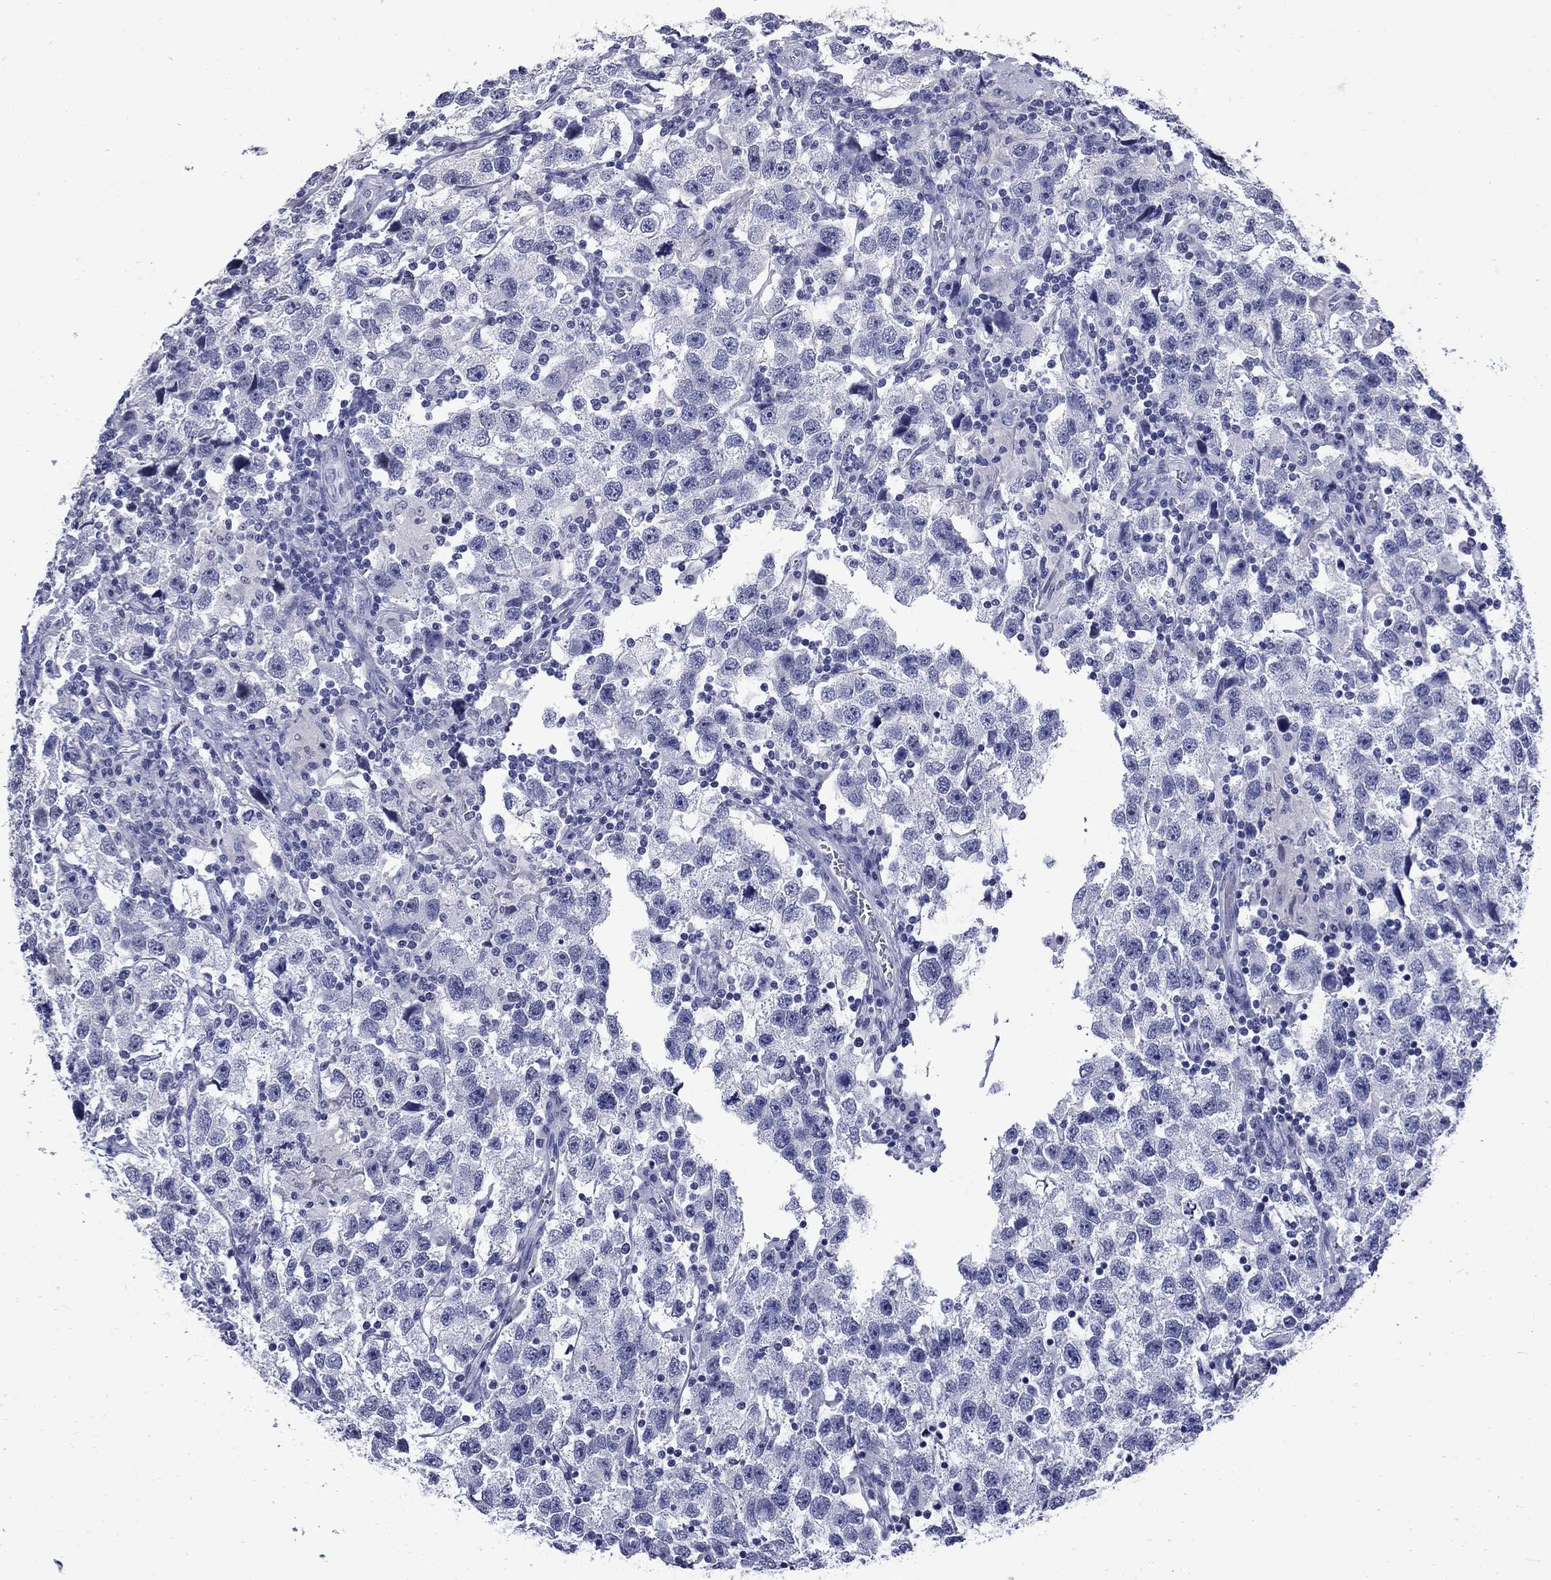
{"staining": {"intensity": "negative", "quantity": "none", "location": "none"}, "tissue": "testis cancer", "cell_type": "Tumor cells", "image_type": "cancer", "snomed": [{"axis": "morphology", "description": "Seminoma, NOS"}, {"axis": "topography", "description": "Testis"}], "caption": "There is no significant positivity in tumor cells of testis cancer (seminoma). (Brightfield microscopy of DAB (3,3'-diaminobenzidine) IHC at high magnification).", "gene": "MGARP", "patient": {"sex": "male", "age": 26}}